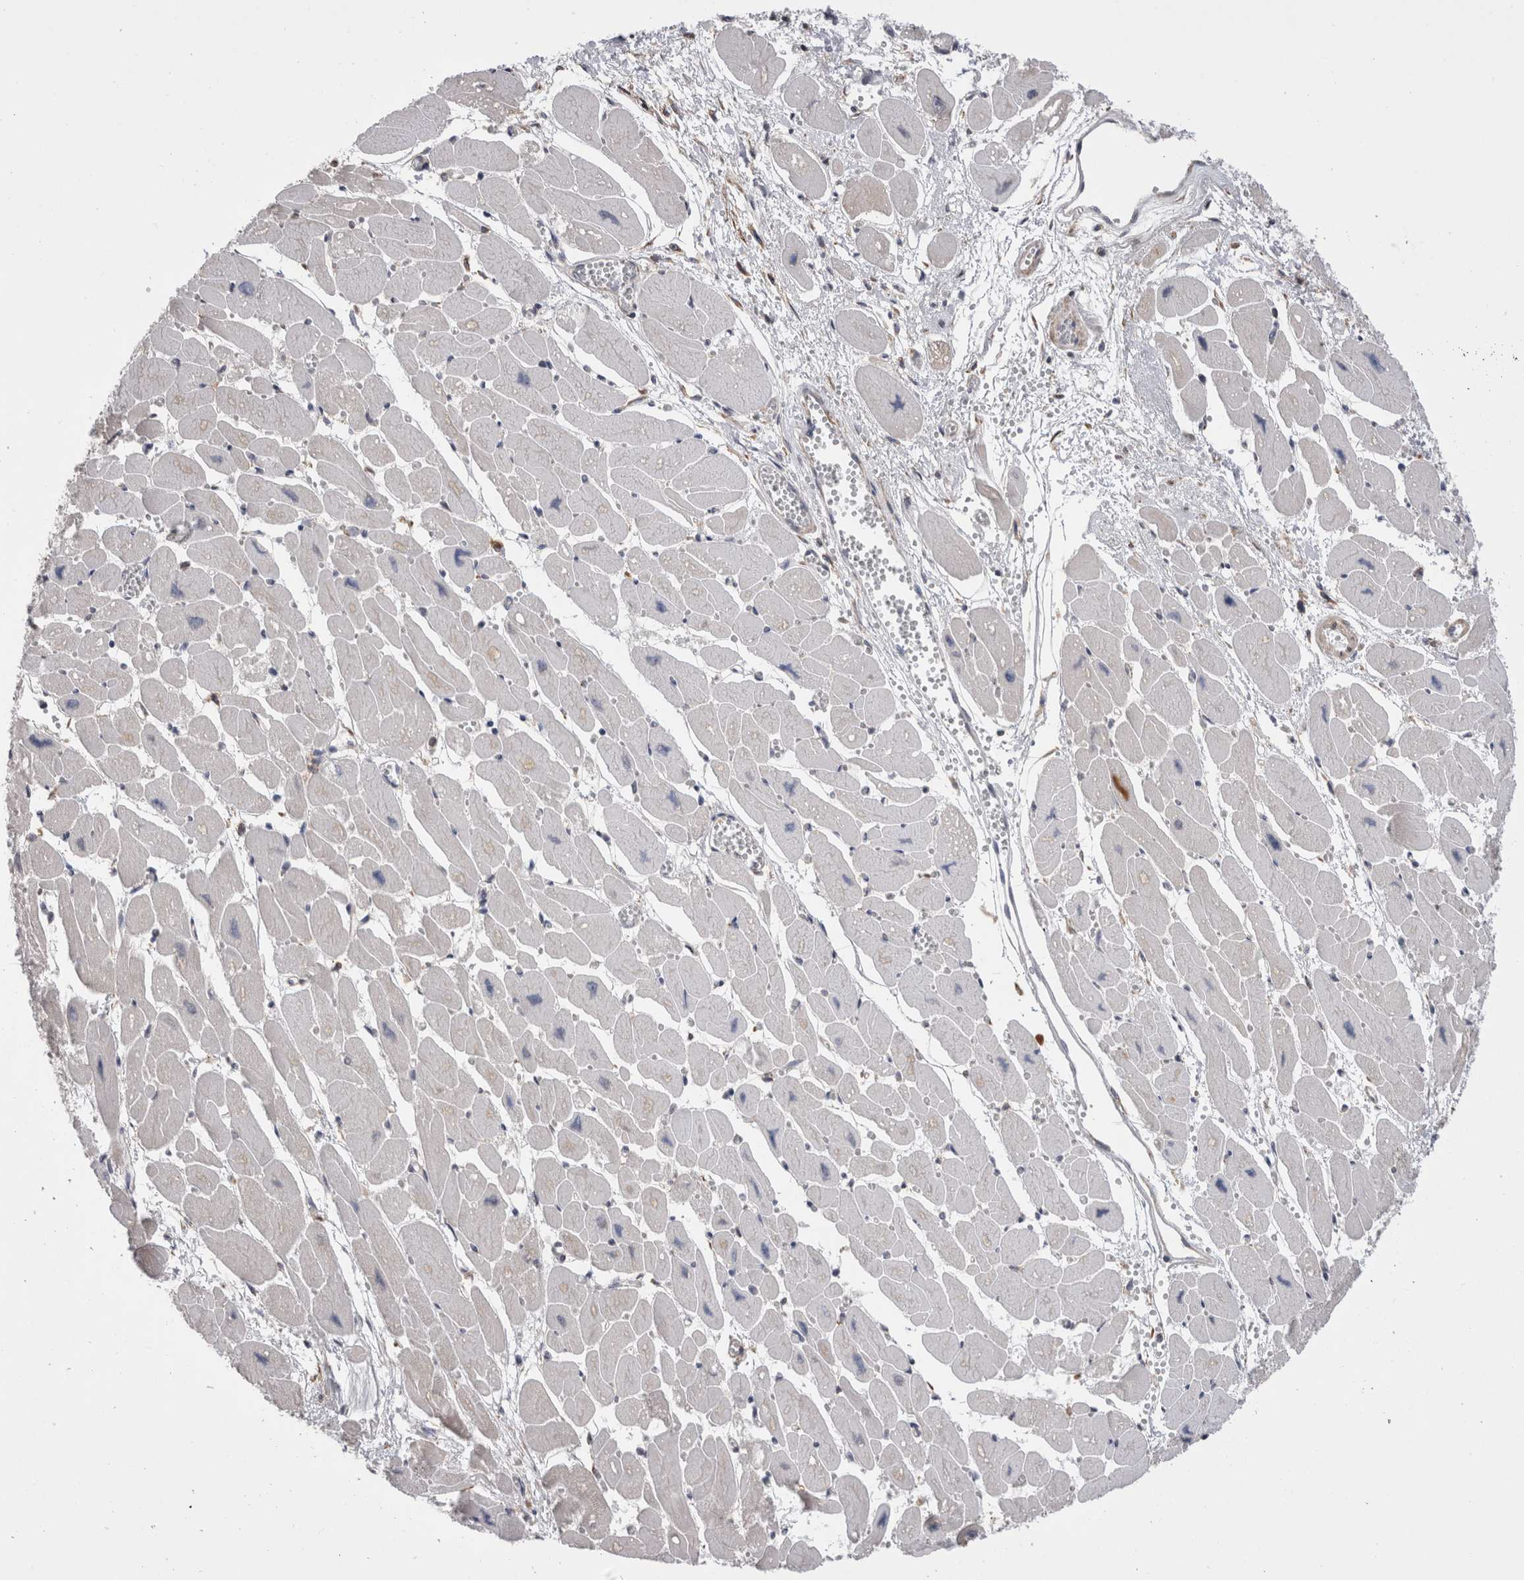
{"staining": {"intensity": "negative", "quantity": "none", "location": "none"}, "tissue": "heart muscle", "cell_type": "Cardiomyocytes", "image_type": "normal", "snomed": [{"axis": "morphology", "description": "Normal tissue, NOS"}, {"axis": "topography", "description": "Heart"}], "caption": "DAB immunohistochemical staining of unremarkable human heart muscle exhibits no significant staining in cardiomyocytes. (DAB immunohistochemistry with hematoxylin counter stain).", "gene": "SMAP2", "patient": {"sex": "female", "age": 54}}